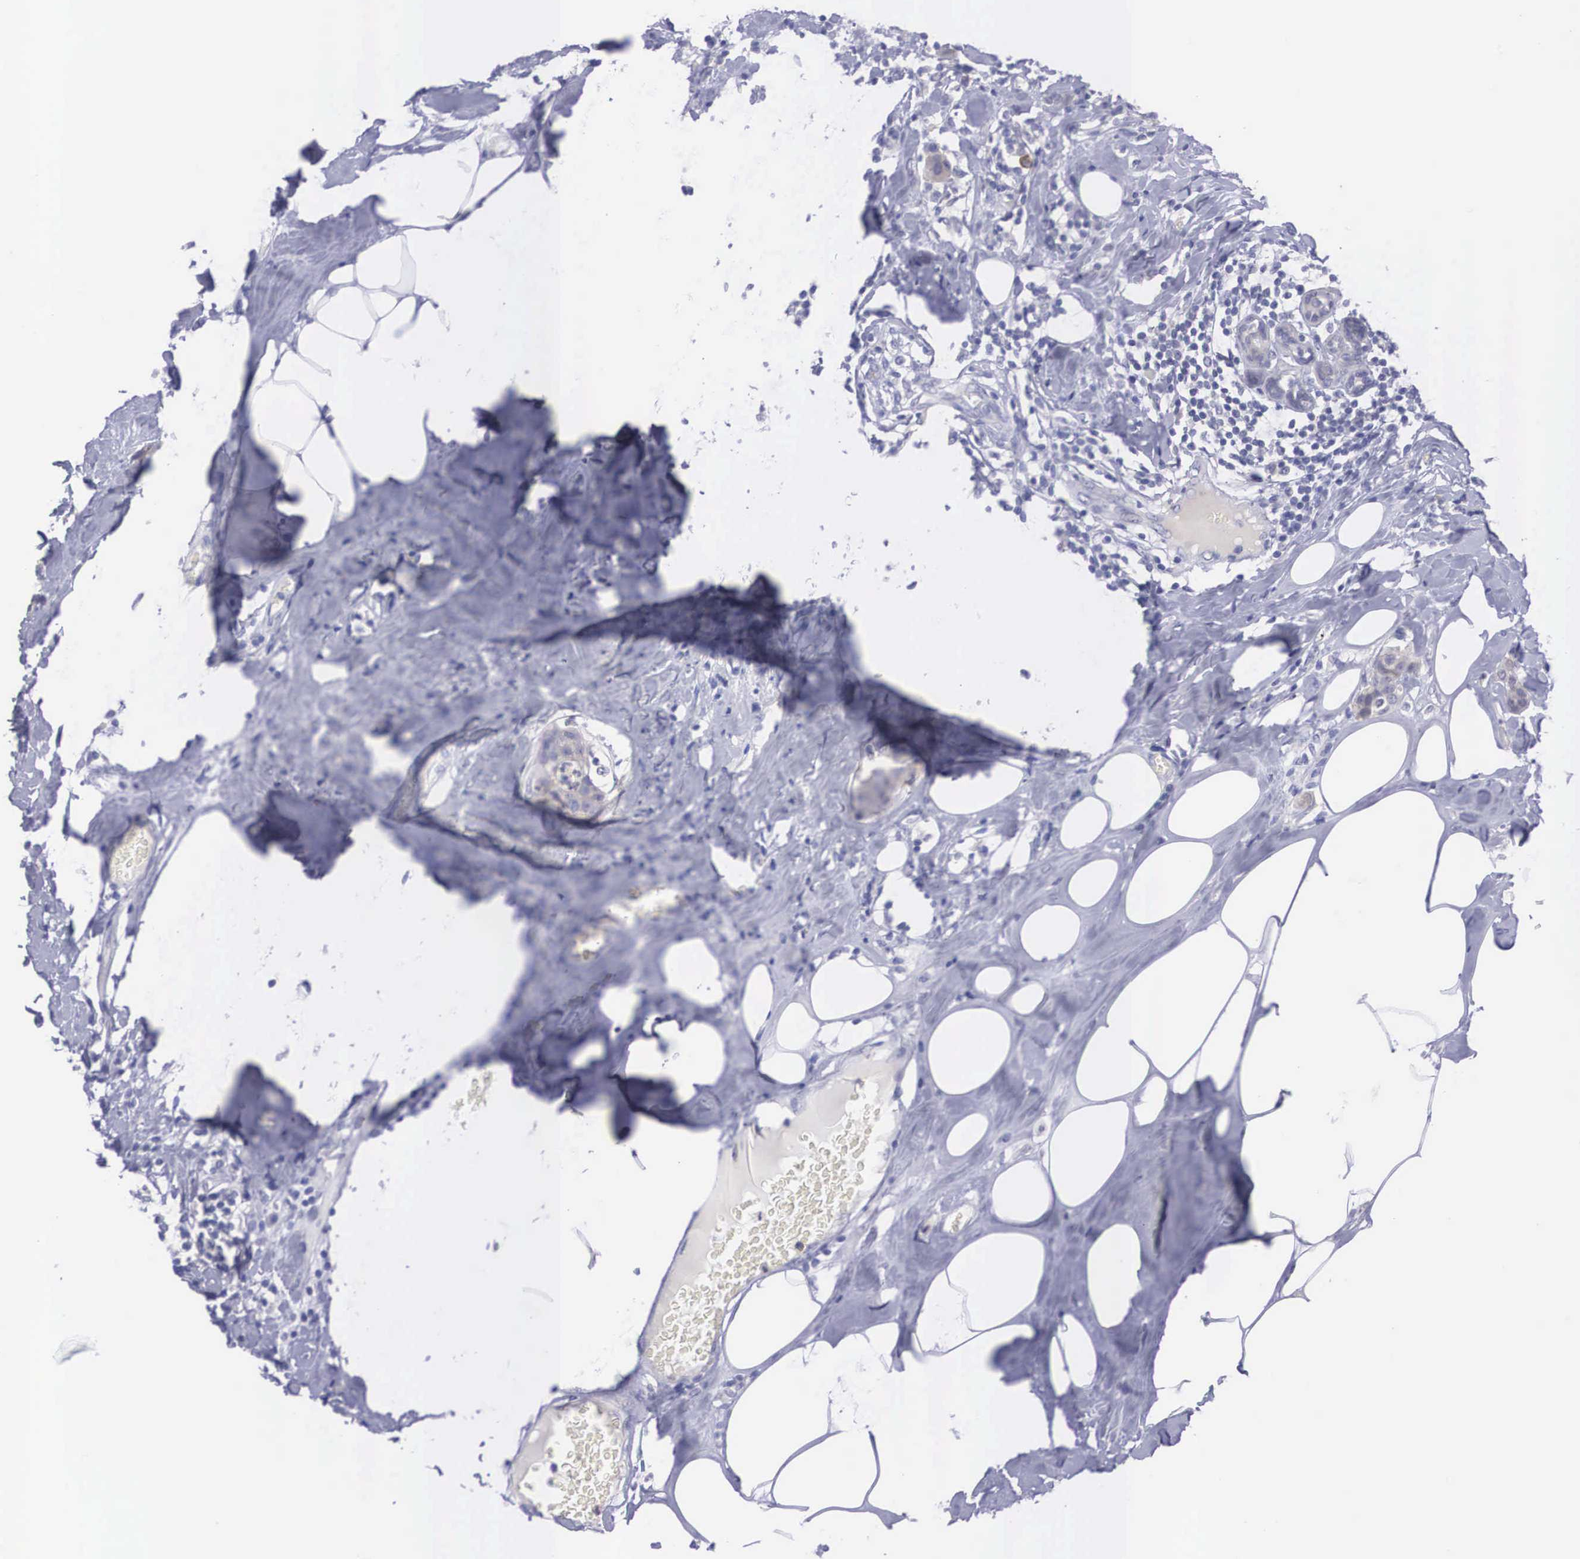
{"staining": {"intensity": "weak", "quantity": "<25%", "location": "cytoplasmic/membranous"}, "tissue": "breast cancer", "cell_type": "Tumor cells", "image_type": "cancer", "snomed": [{"axis": "morphology", "description": "Duct carcinoma"}, {"axis": "topography", "description": "Breast"}], "caption": "IHC of human breast cancer (intraductal carcinoma) shows no staining in tumor cells. (Stains: DAB (3,3'-diaminobenzidine) immunohistochemistry (IHC) with hematoxylin counter stain, Microscopy: brightfield microscopy at high magnification).", "gene": "REPS2", "patient": {"sex": "female", "age": 45}}